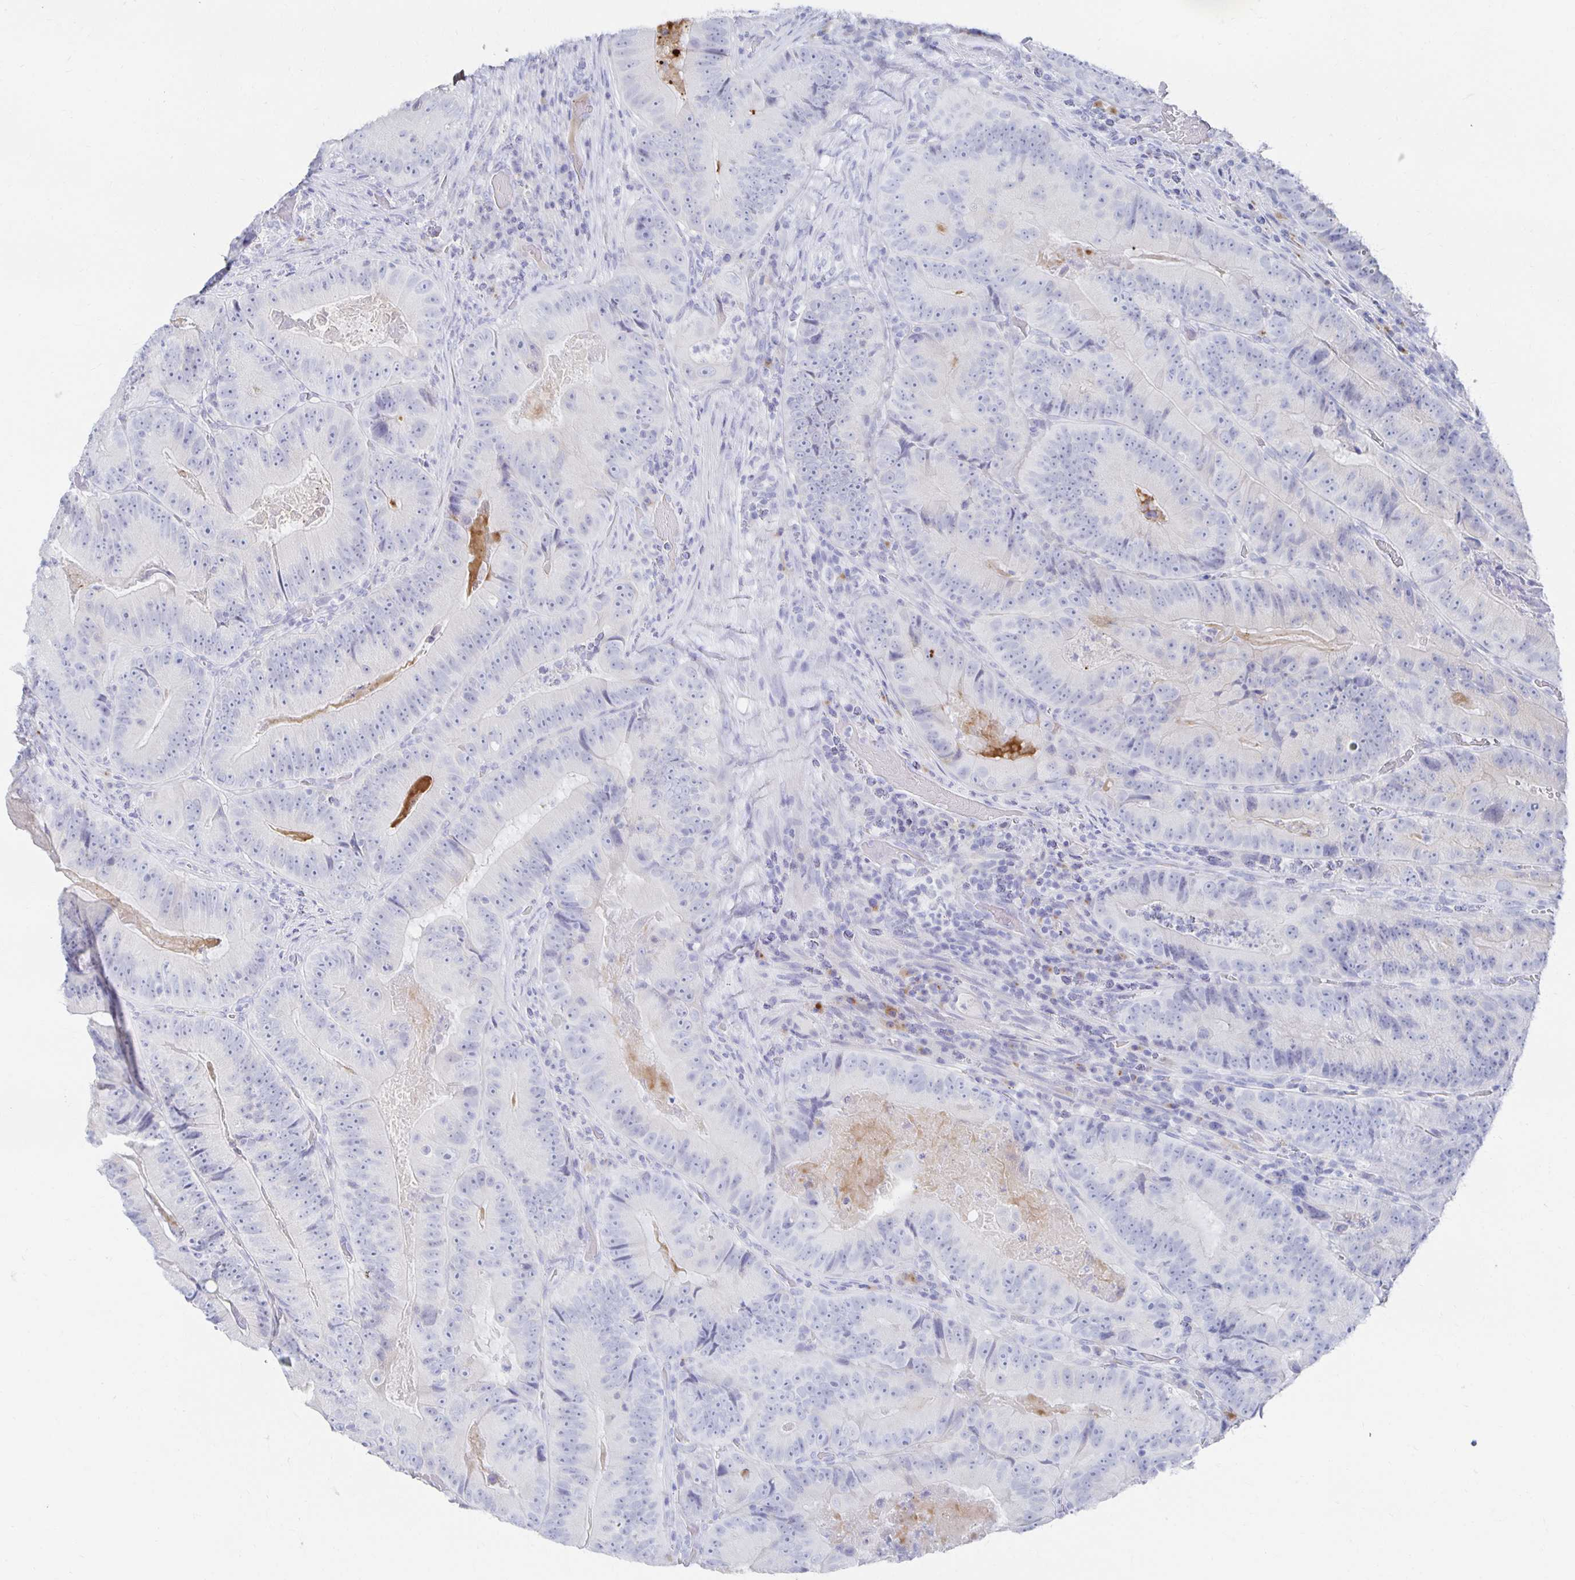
{"staining": {"intensity": "negative", "quantity": "none", "location": "none"}, "tissue": "colorectal cancer", "cell_type": "Tumor cells", "image_type": "cancer", "snomed": [{"axis": "morphology", "description": "Adenocarcinoma, NOS"}, {"axis": "topography", "description": "Colon"}], "caption": "High power microscopy photomicrograph of an immunohistochemistry (IHC) photomicrograph of colorectal cancer, revealing no significant positivity in tumor cells. (Immunohistochemistry, brightfield microscopy, high magnification).", "gene": "PRDM7", "patient": {"sex": "female", "age": 86}}